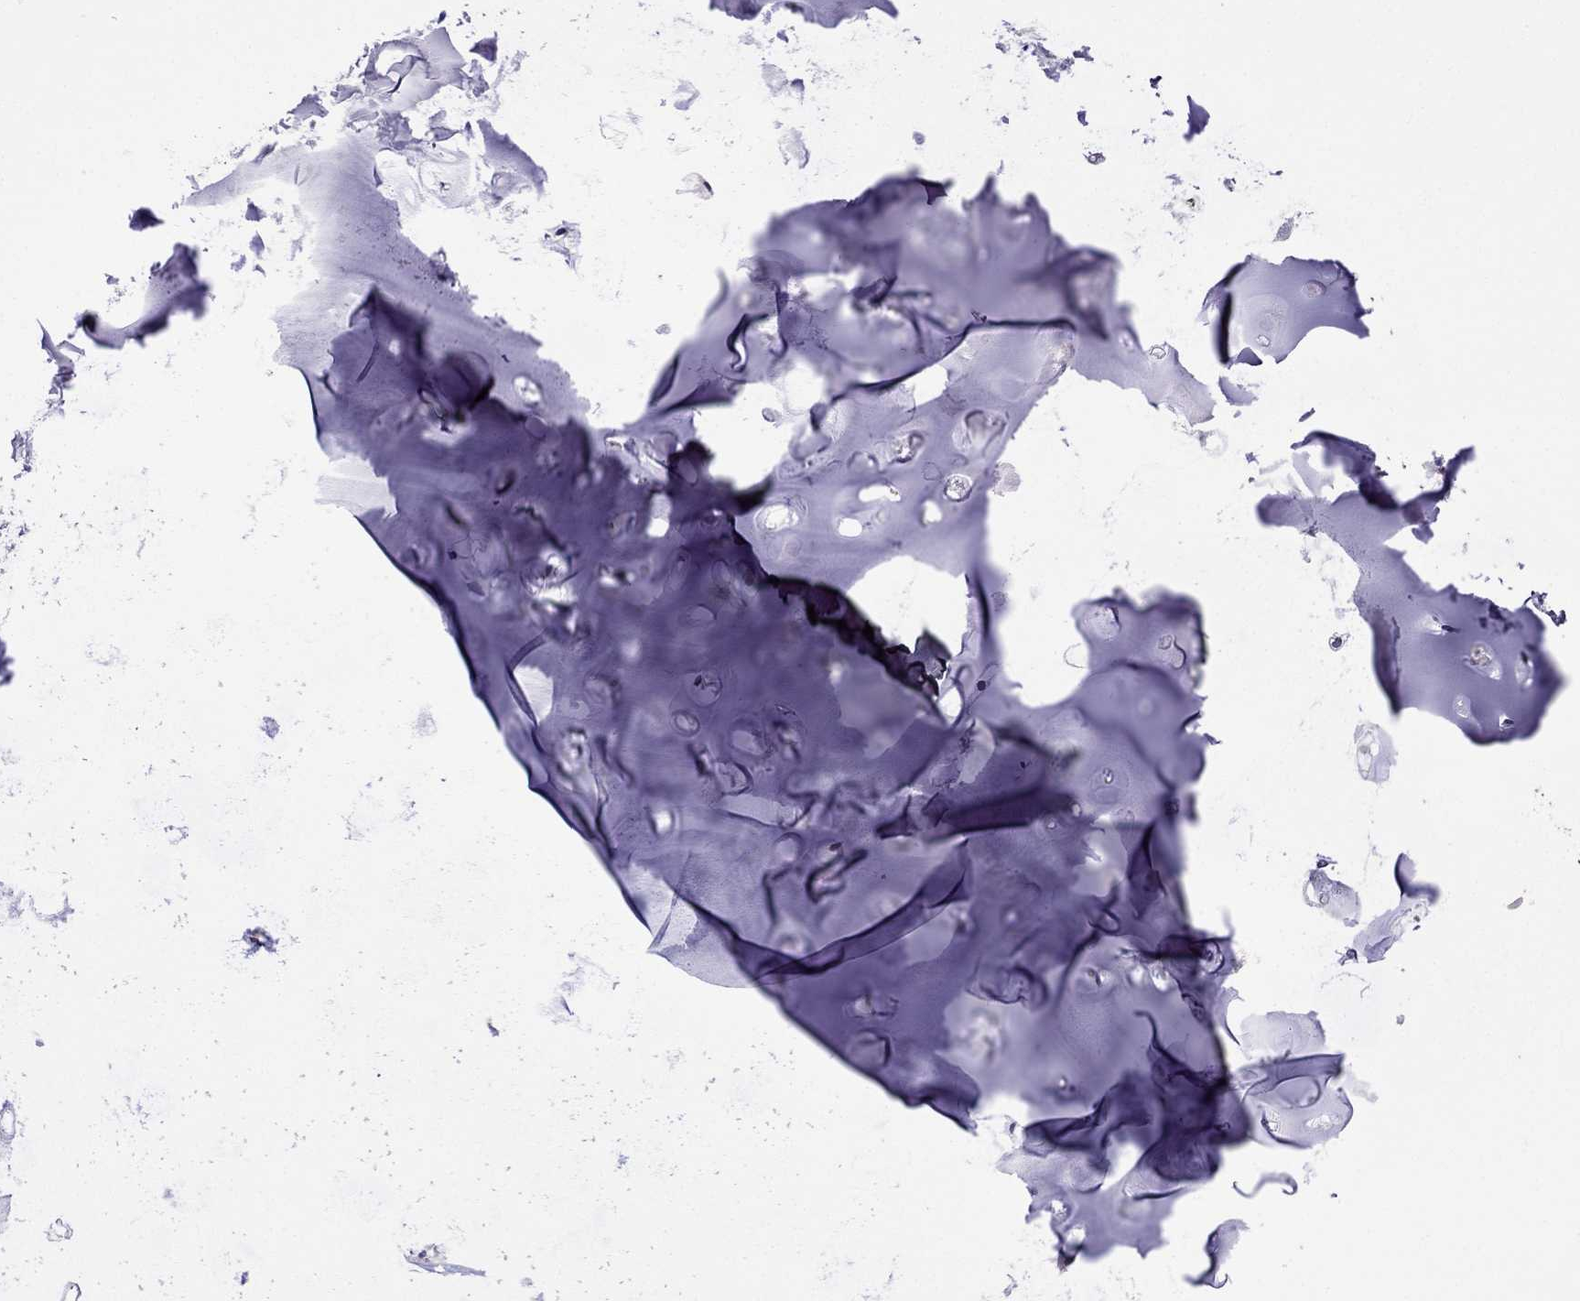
{"staining": {"intensity": "negative", "quantity": "none", "location": "none"}, "tissue": "soft tissue", "cell_type": "Chondrocytes", "image_type": "normal", "snomed": [{"axis": "morphology", "description": "Normal tissue, NOS"}, {"axis": "topography", "description": "Cartilage tissue"}], "caption": "Chondrocytes are negative for brown protein staining in unremarkable soft tissue. (Stains: DAB immunohistochemistry (IHC) with hematoxylin counter stain, Microscopy: brightfield microscopy at high magnification).", "gene": "SPTBN4", "patient": {"sex": "male", "age": 62}}